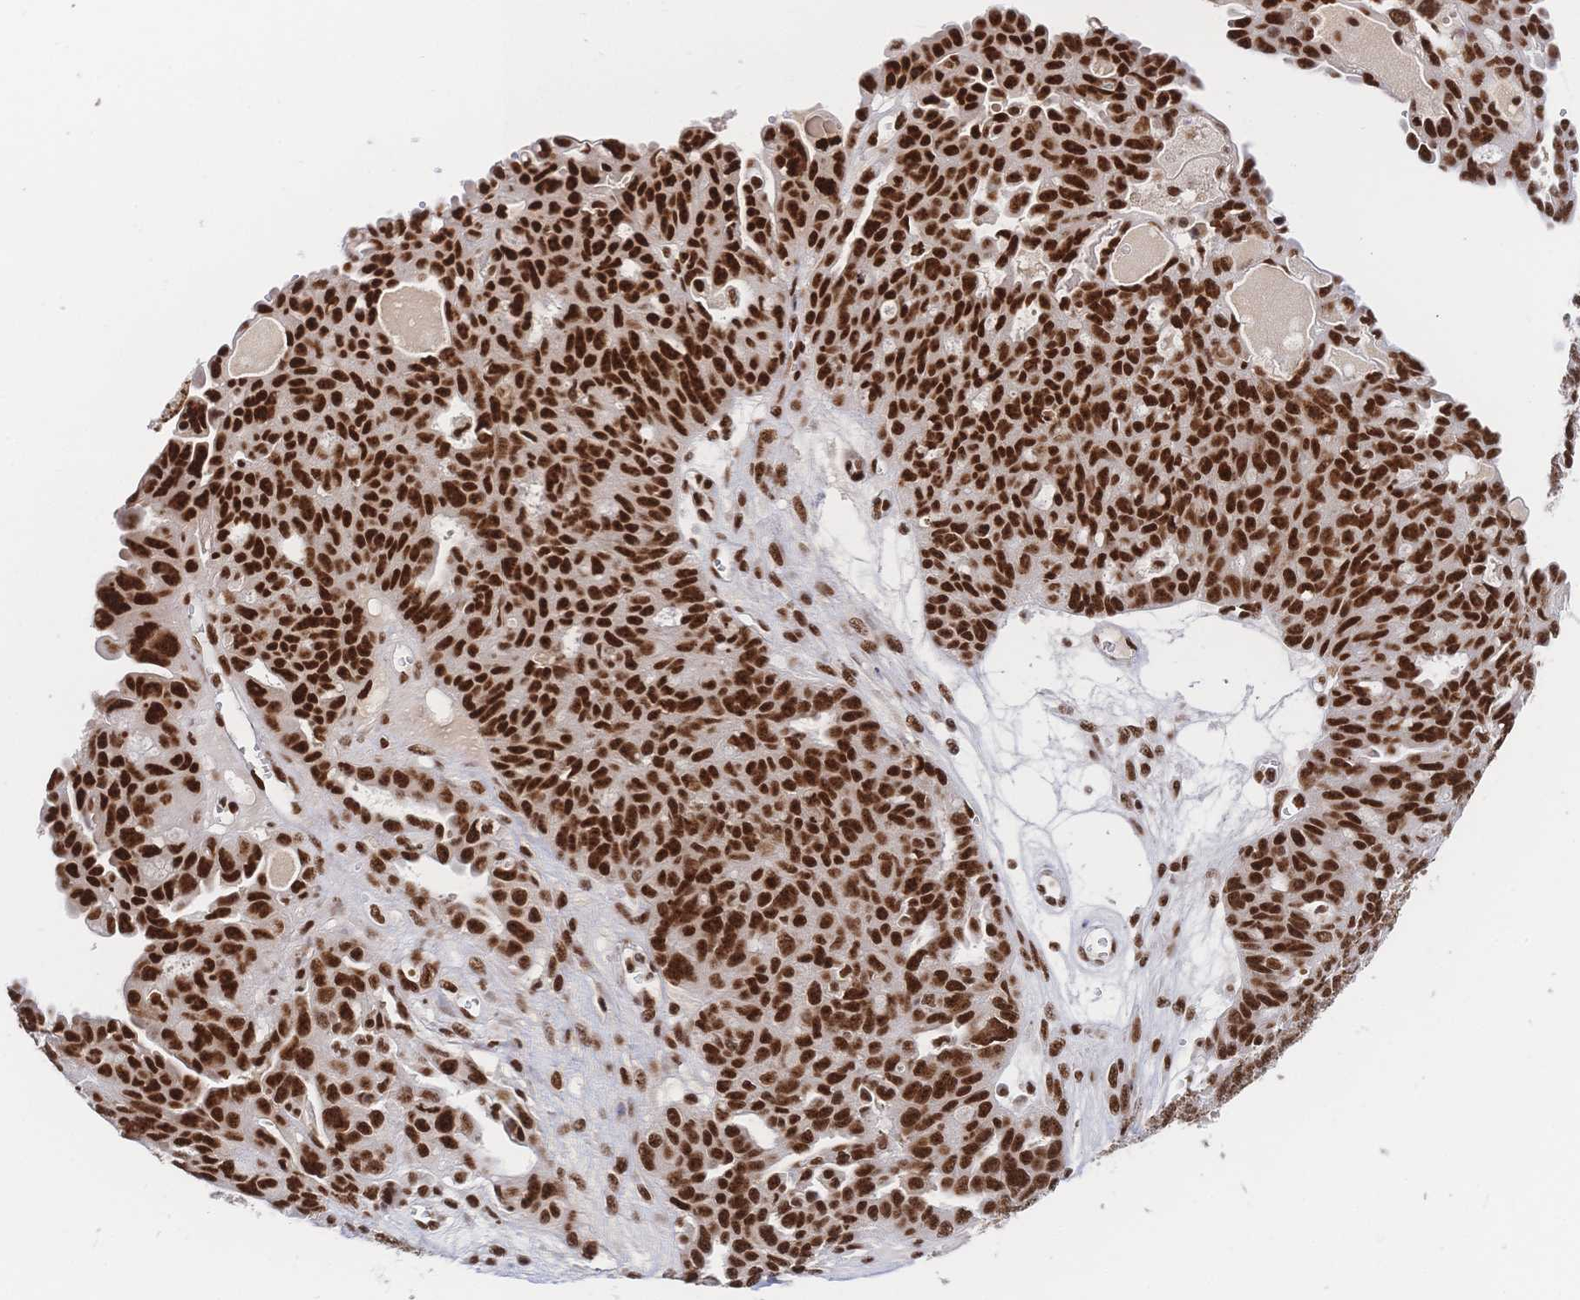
{"staining": {"intensity": "strong", "quantity": ">75%", "location": "nuclear"}, "tissue": "ovarian cancer", "cell_type": "Tumor cells", "image_type": "cancer", "snomed": [{"axis": "morphology", "description": "Carcinoma, endometroid"}, {"axis": "topography", "description": "Ovary"}], "caption": "Immunohistochemistry (IHC) photomicrograph of neoplastic tissue: endometroid carcinoma (ovarian) stained using immunohistochemistry demonstrates high levels of strong protein expression localized specifically in the nuclear of tumor cells, appearing as a nuclear brown color.", "gene": "SRSF1", "patient": {"sex": "female", "age": 70}}